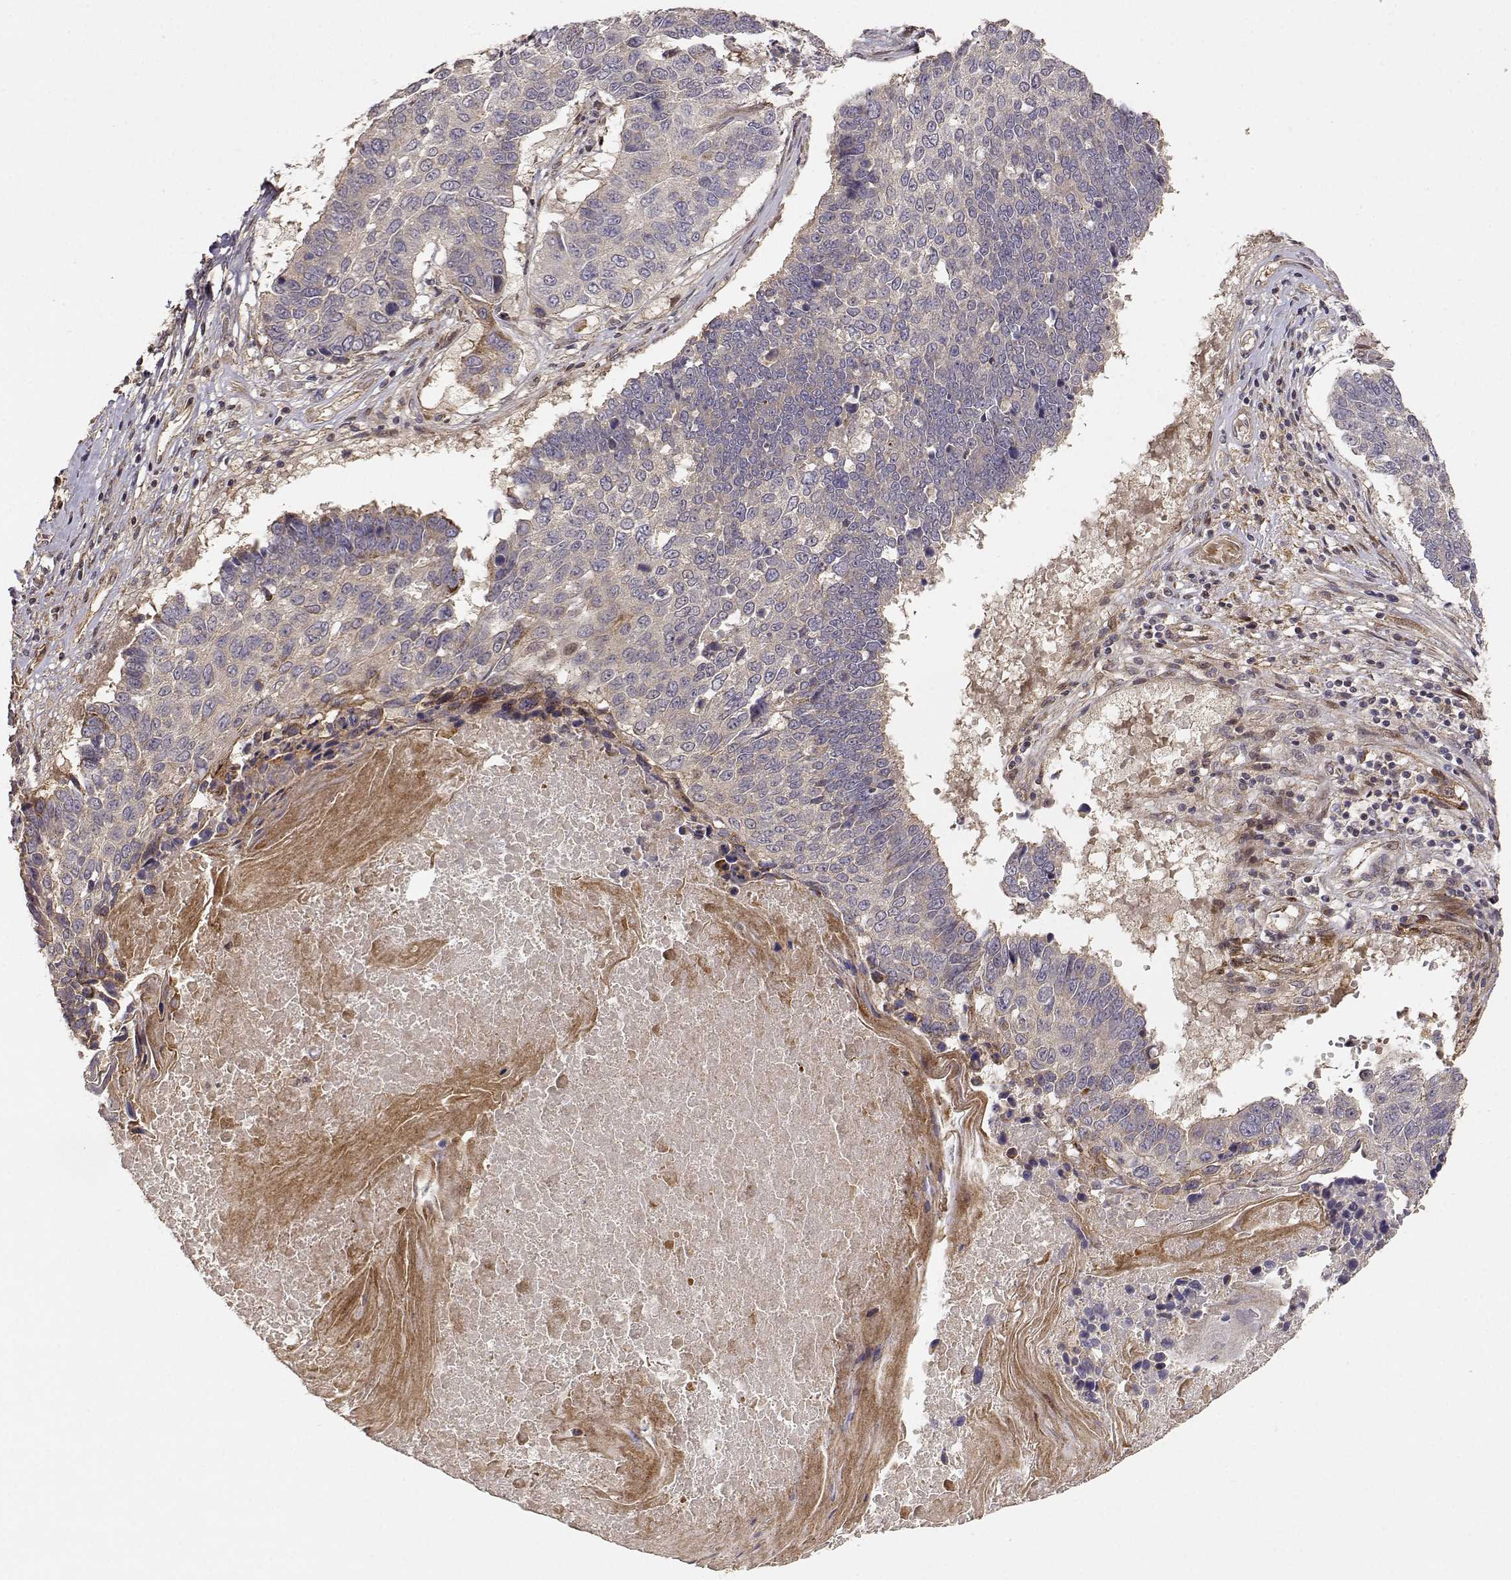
{"staining": {"intensity": "weak", "quantity": ">75%", "location": "cytoplasmic/membranous"}, "tissue": "lung cancer", "cell_type": "Tumor cells", "image_type": "cancer", "snomed": [{"axis": "morphology", "description": "Squamous cell carcinoma, NOS"}, {"axis": "topography", "description": "Lung"}], "caption": "Squamous cell carcinoma (lung) stained with DAB IHC shows low levels of weak cytoplasmic/membranous staining in about >75% of tumor cells.", "gene": "PICK1", "patient": {"sex": "male", "age": 73}}